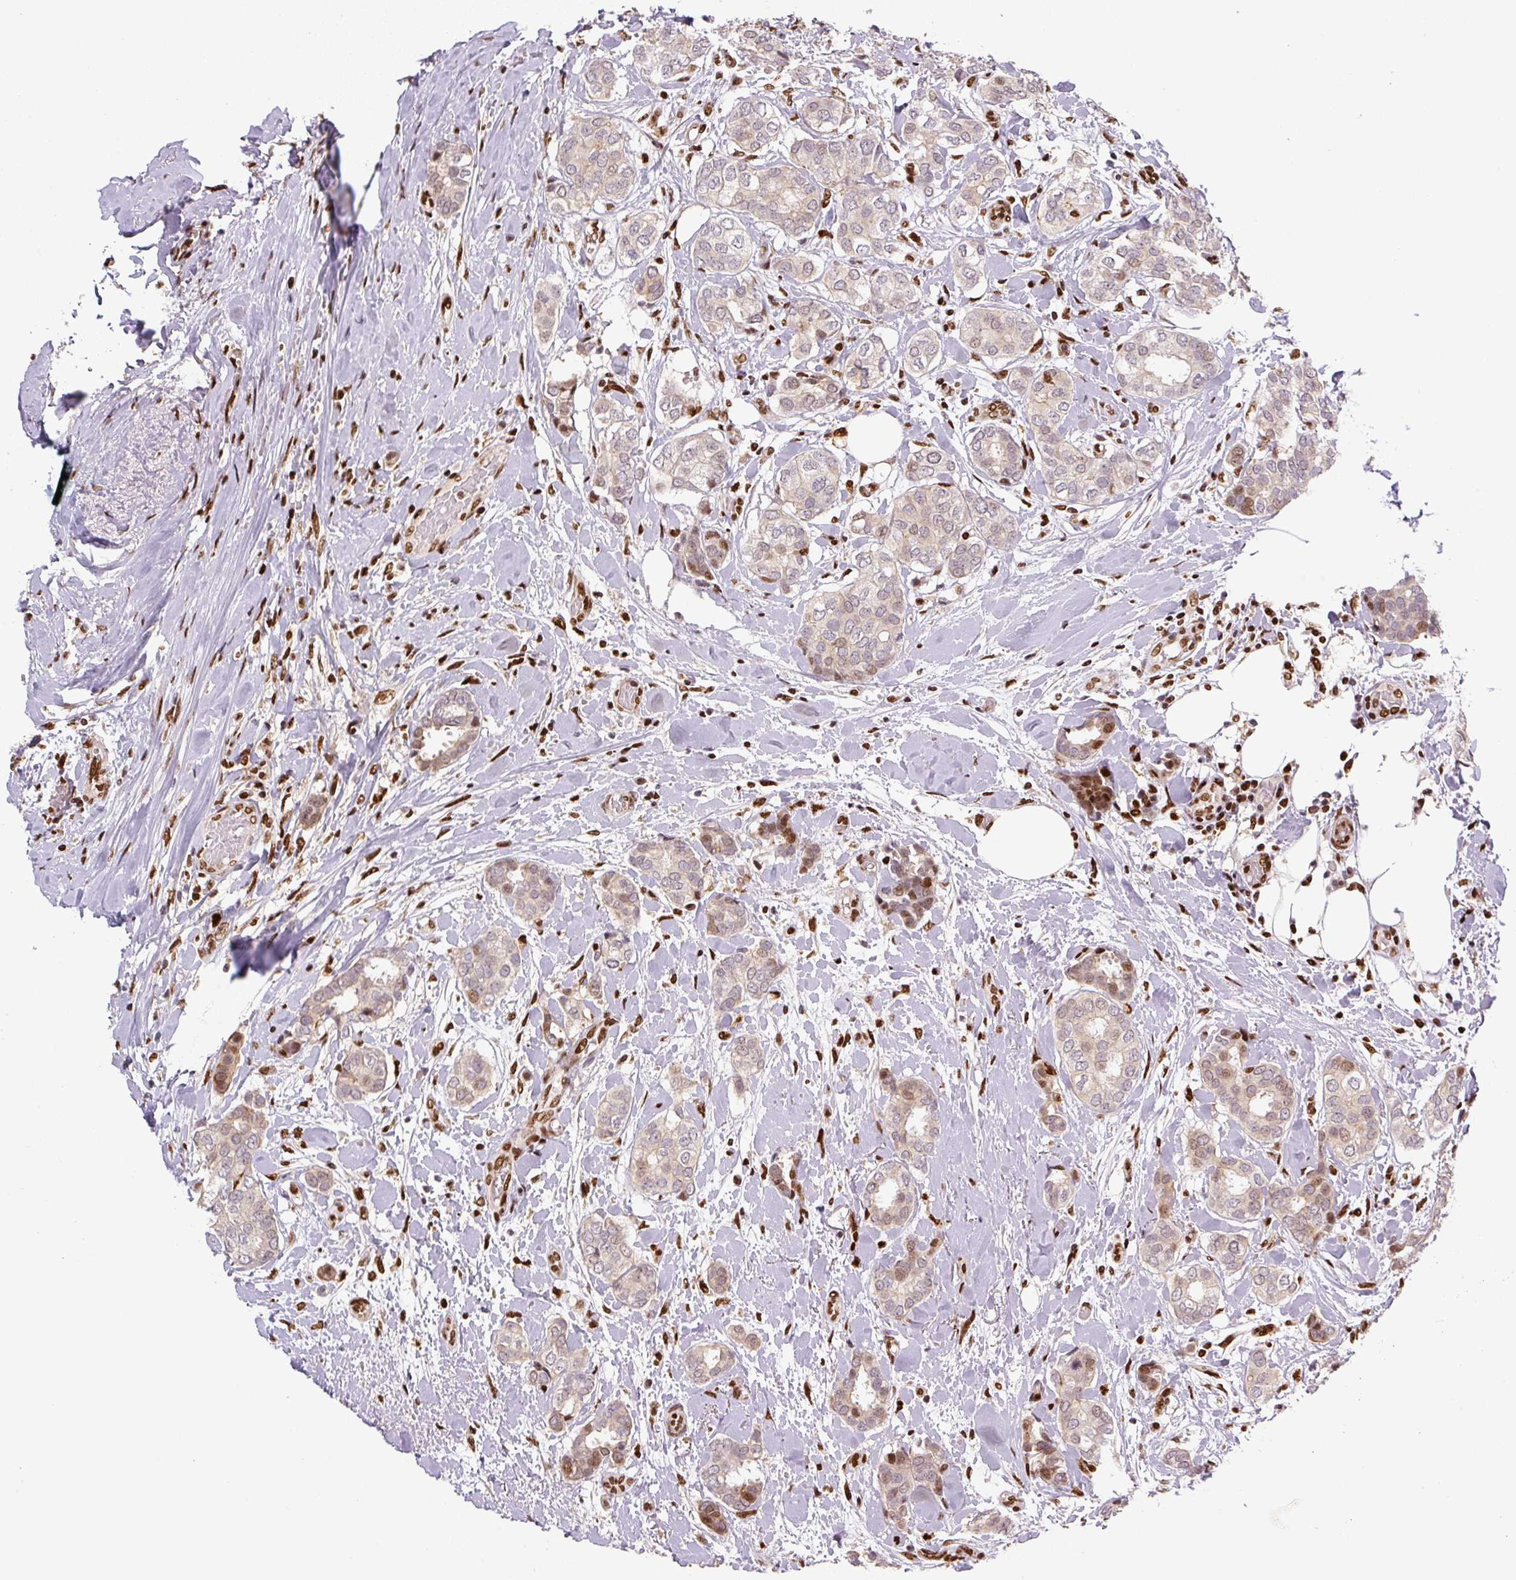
{"staining": {"intensity": "weak", "quantity": ">75%", "location": "cytoplasmic/membranous"}, "tissue": "breast cancer", "cell_type": "Tumor cells", "image_type": "cancer", "snomed": [{"axis": "morphology", "description": "Duct carcinoma"}, {"axis": "topography", "description": "Breast"}], "caption": "Approximately >75% of tumor cells in human breast invasive ductal carcinoma exhibit weak cytoplasmic/membranous protein staining as visualized by brown immunohistochemical staining.", "gene": "PYDC2", "patient": {"sex": "female", "age": 73}}